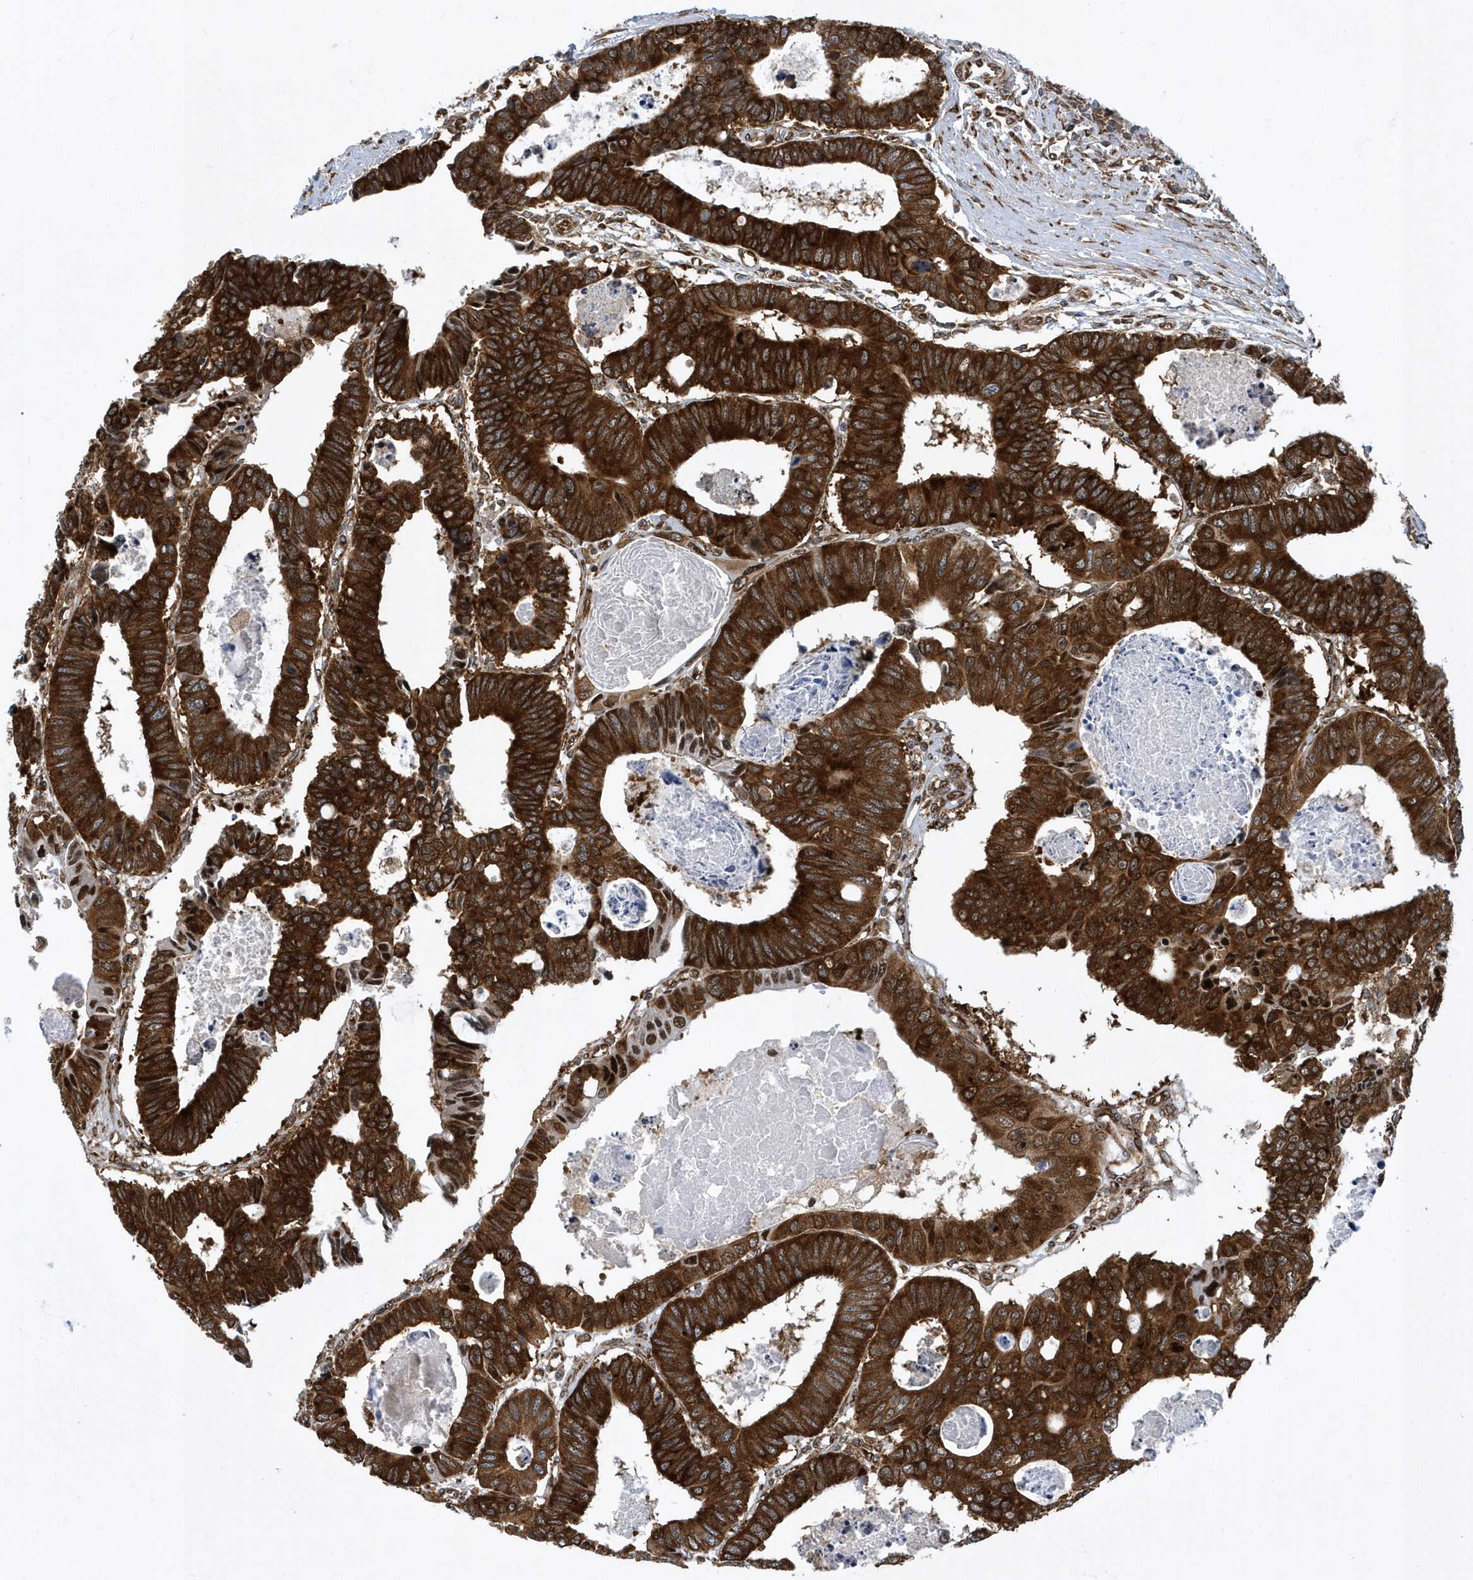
{"staining": {"intensity": "strong", "quantity": ">75%", "location": "cytoplasmic/membranous"}, "tissue": "colorectal cancer", "cell_type": "Tumor cells", "image_type": "cancer", "snomed": [{"axis": "morphology", "description": "Adenocarcinoma, NOS"}, {"axis": "topography", "description": "Rectum"}], "caption": "A high-resolution image shows immunohistochemistry (IHC) staining of colorectal cancer, which exhibits strong cytoplasmic/membranous staining in approximately >75% of tumor cells.", "gene": "PHF1", "patient": {"sex": "male", "age": 84}}